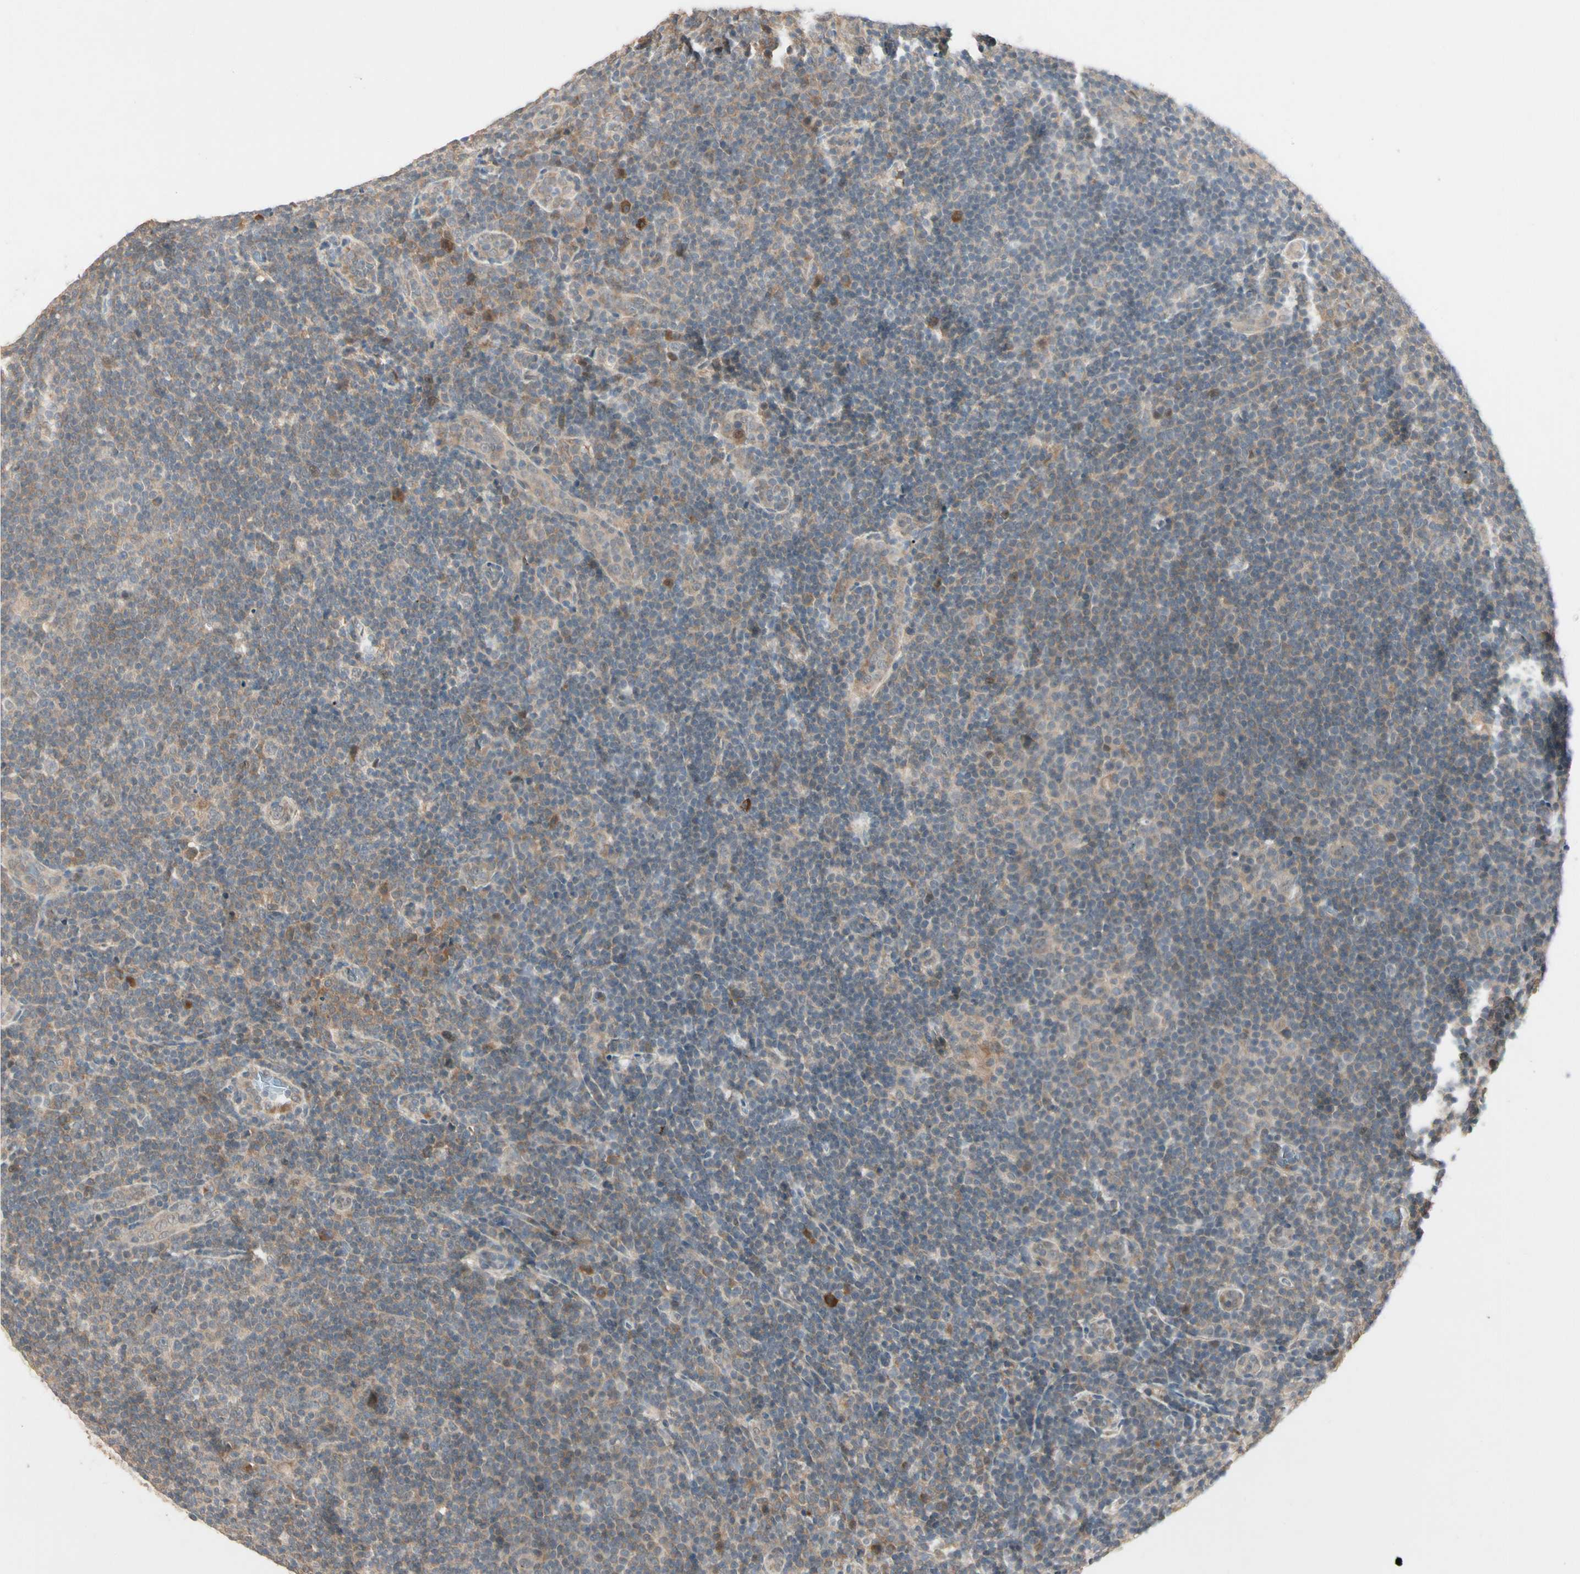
{"staining": {"intensity": "weak", "quantity": ">75%", "location": "cytoplasmic/membranous"}, "tissue": "lymphoma", "cell_type": "Tumor cells", "image_type": "cancer", "snomed": [{"axis": "morphology", "description": "Hodgkin's disease, NOS"}, {"axis": "topography", "description": "Lymph node"}], "caption": "An IHC histopathology image of tumor tissue is shown. Protein staining in brown highlights weak cytoplasmic/membranous positivity in Hodgkin's disease within tumor cells.", "gene": "ATG4C", "patient": {"sex": "female", "age": 57}}